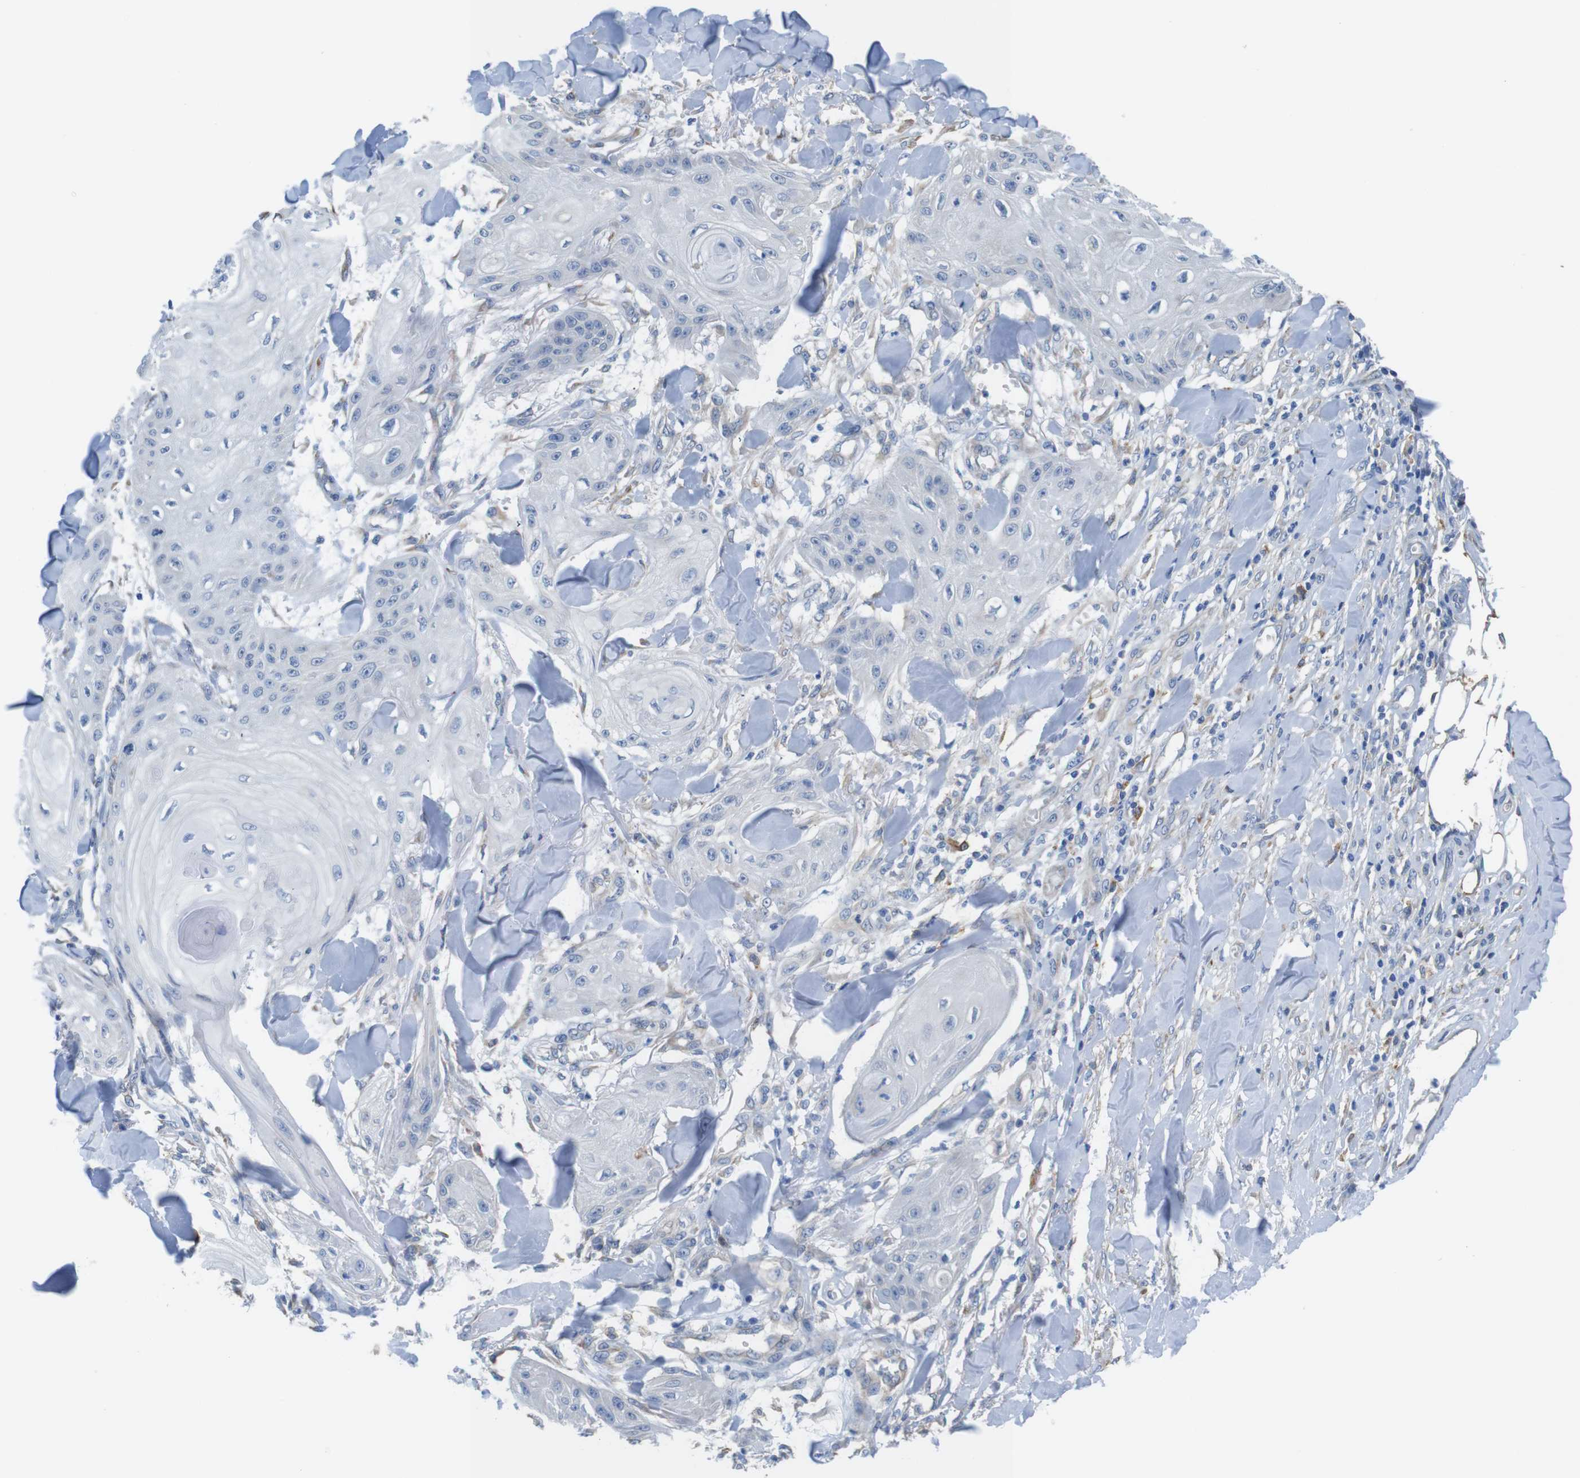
{"staining": {"intensity": "negative", "quantity": "none", "location": "none"}, "tissue": "skin cancer", "cell_type": "Tumor cells", "image_type": "cancer", "snomed": [{"axis": "morphology", "description": "Squamous cell carcinoma, NOS"}, {"axis": "topography", "description": "Skin"}], "caption": "IHC image of squamous cell carcinoma (skin) stained for a protein (brown), which exhibits no expression in tumor cells.", "gene": "CDH8", "patient": {"sex": "male", "age": 74}}